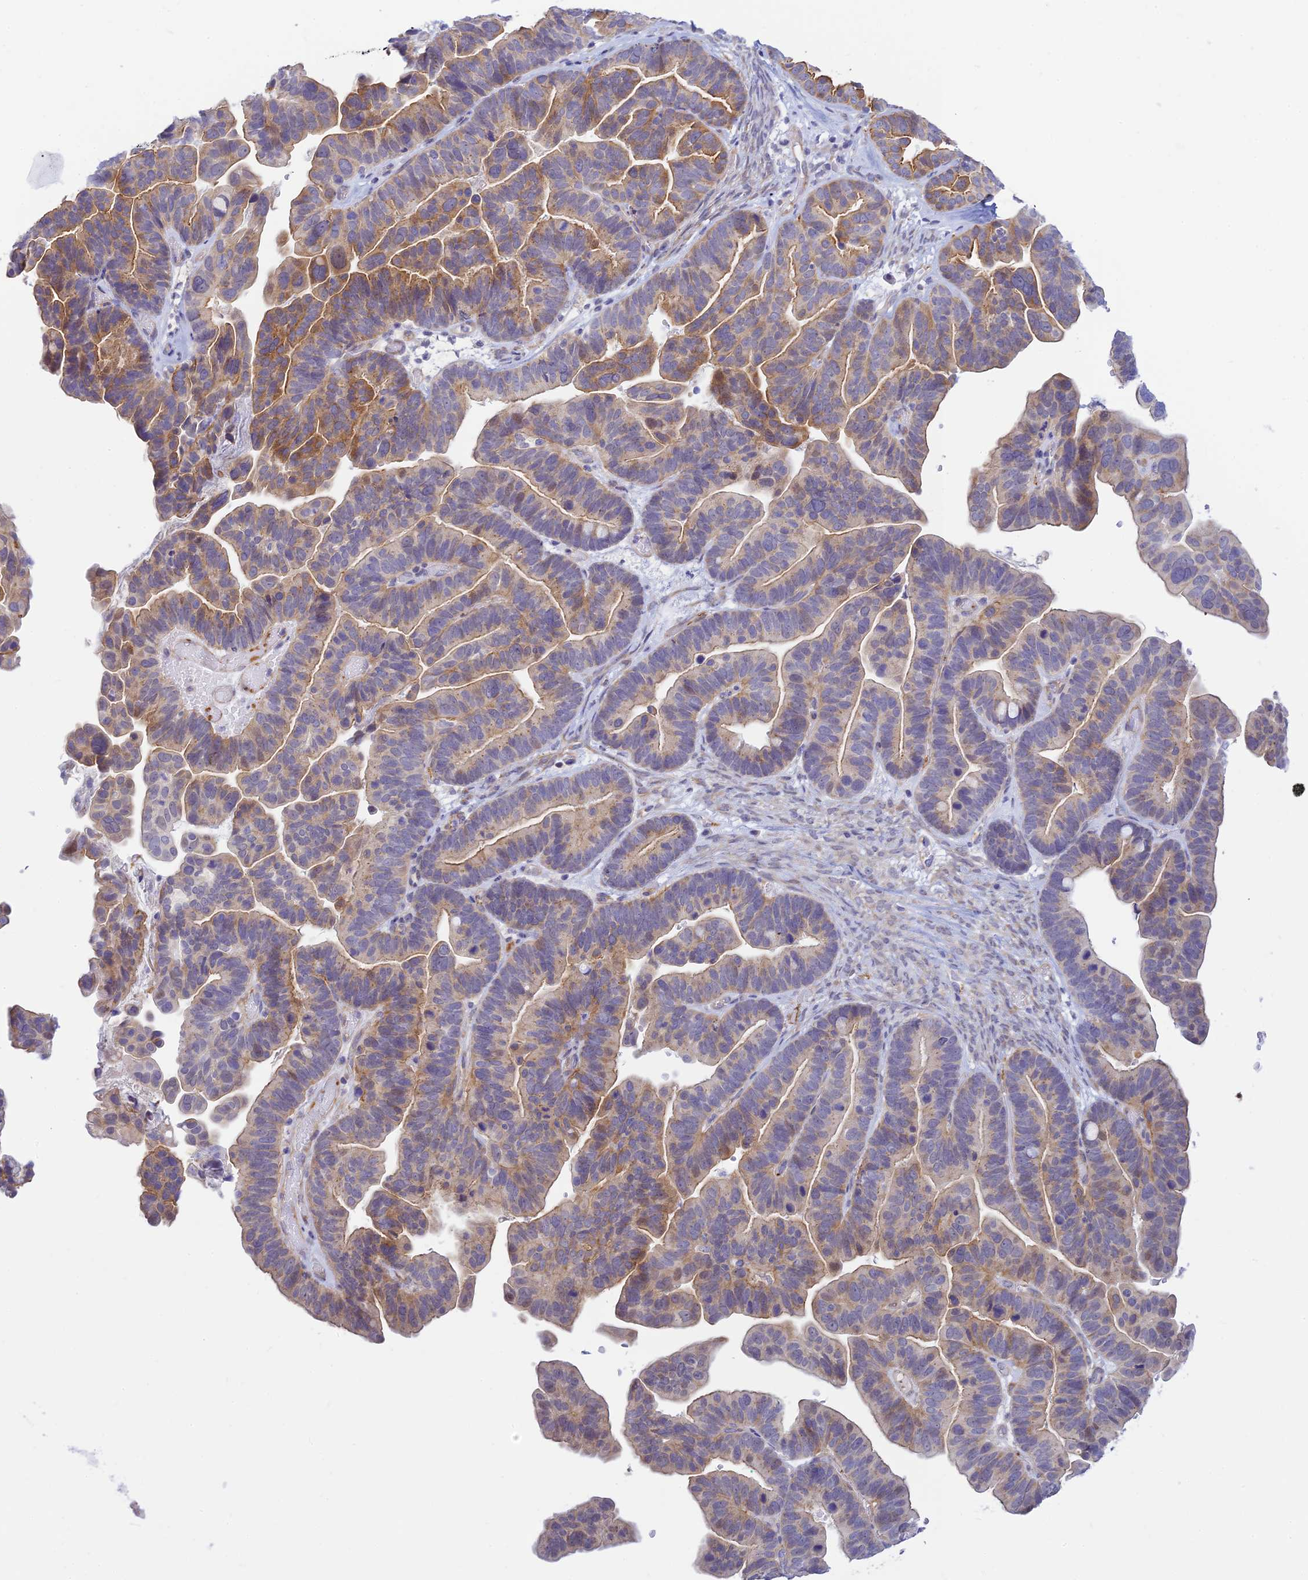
{"staining": {"intensity": "moderate", "quantity": "<25%", "location": "cytoplasmic/membranous"}, "tissue": "ovarian cancer", "cell_type": "Tumor cells", "image_type": "cancer", "snomed": [{"axis": "morphology", "description": "Cystadenocarcinoma, serous, NOS"}, {"axis": "topography", "description": "Ovary"}], "caption": "A histopathology image of human ovarian cancer (serous cystadenocarcinoma) stained for a protein demonstrates moderate cytoplasmic/membranous brown staining in tumor cells.", "gene": "FBXW4", "patient": {"sex": "female", "age": 56}}